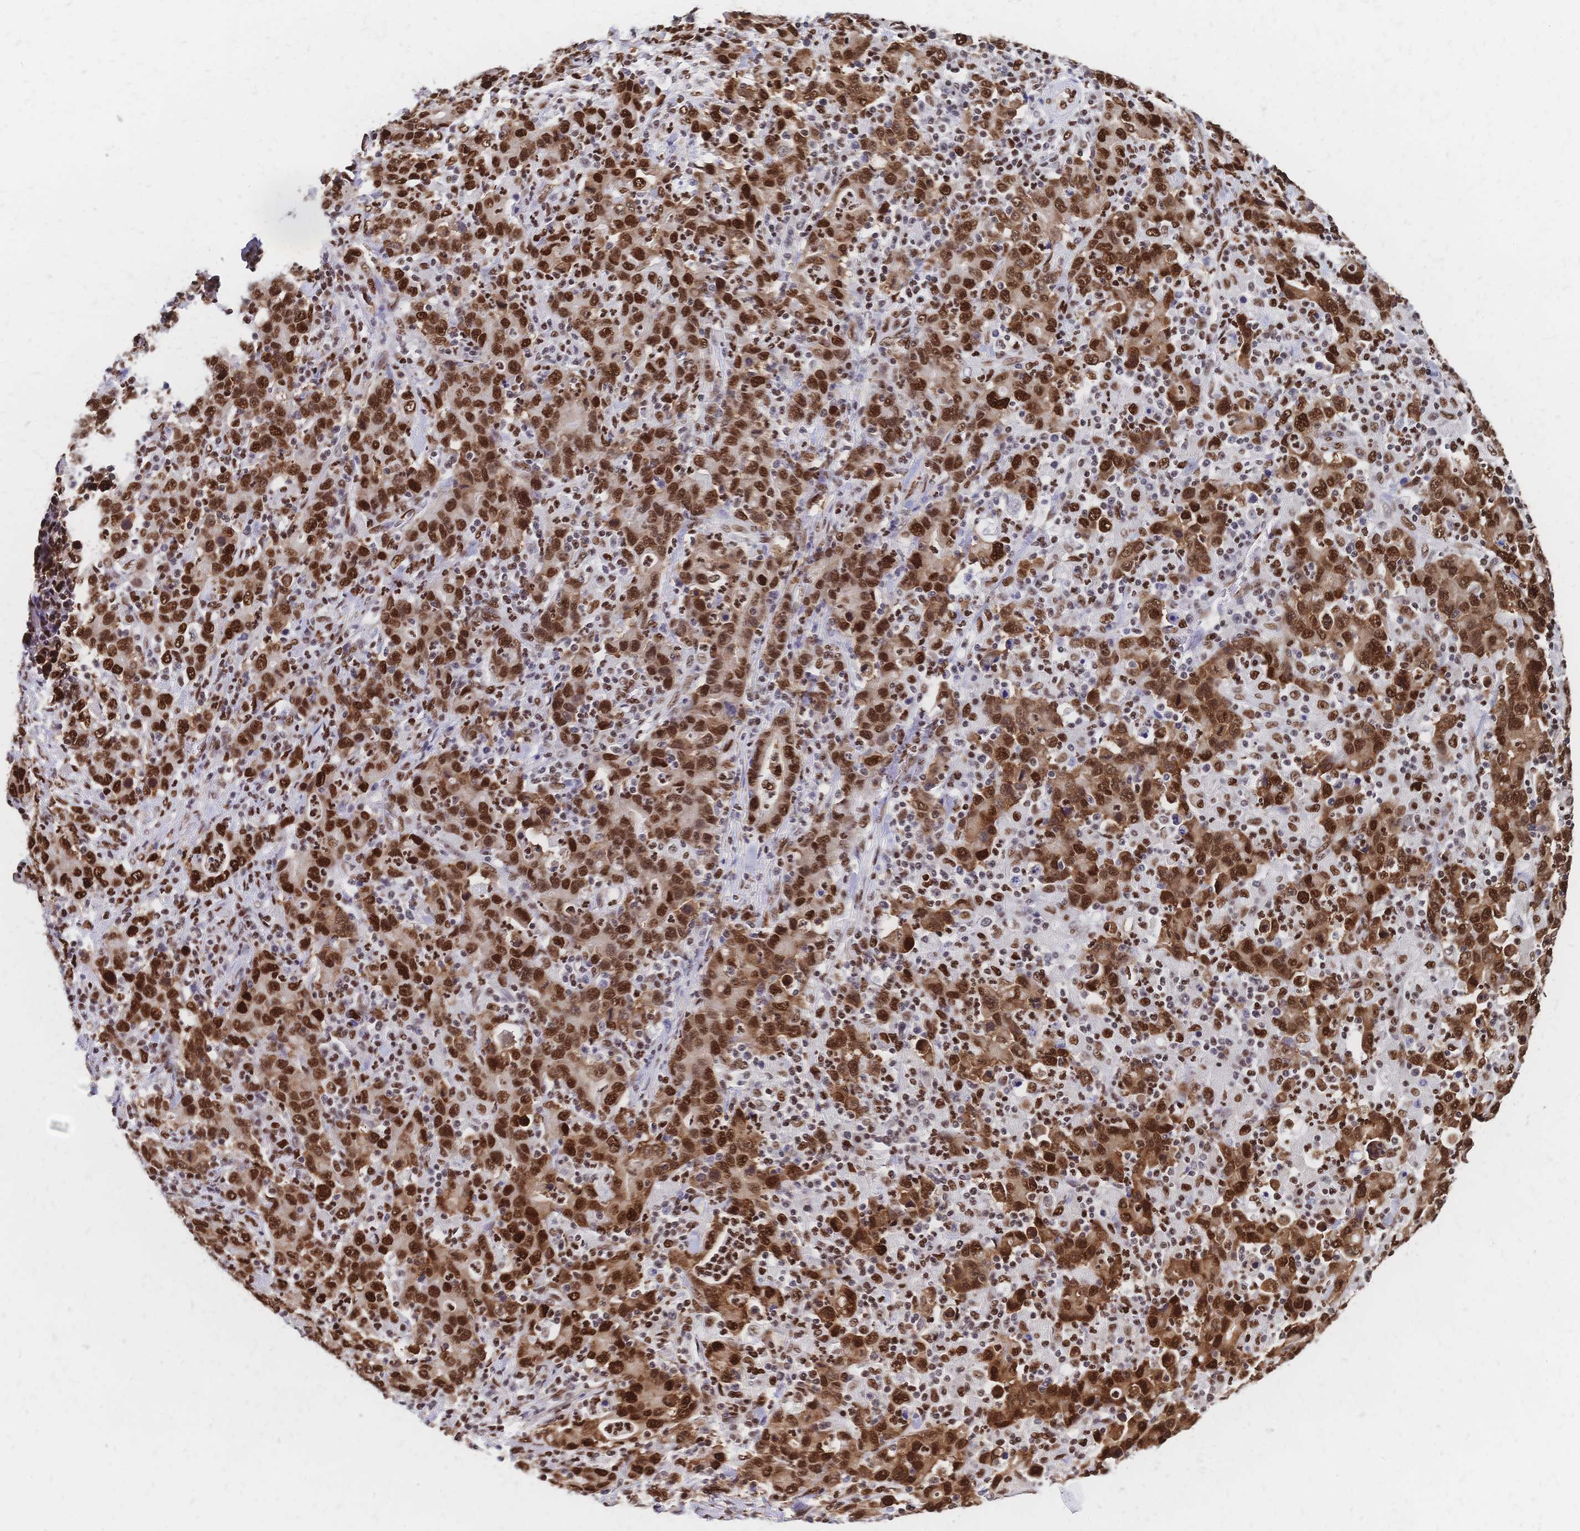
{"staining": {"intensity": "strong", "quantity": ">75%", "location": "nuclear"}, "tissue": "stomach cancer", "cell_type": "Tumor cells", "image_type": "cancer", "snomed": [{"axis": "morphology", "description": "Adenocarcinoma, NOS"}, {"axis": "topography", "description": "Stomach, upper"}], "caption": "IHC (DAB (3,3'-diaminobenzidine)) staining of human stomach cancer exhibits strong nuclear protein positivity in approximately >75% of tumor cells. The staining is performed using DAB (3,3'-diaminobenzidine) brown chromogen to label protein expression. The nuclei are counter-stained blue using hematoxylin.", "gene": "HDGF", "patient": {"sex": "male", "age": 69}}